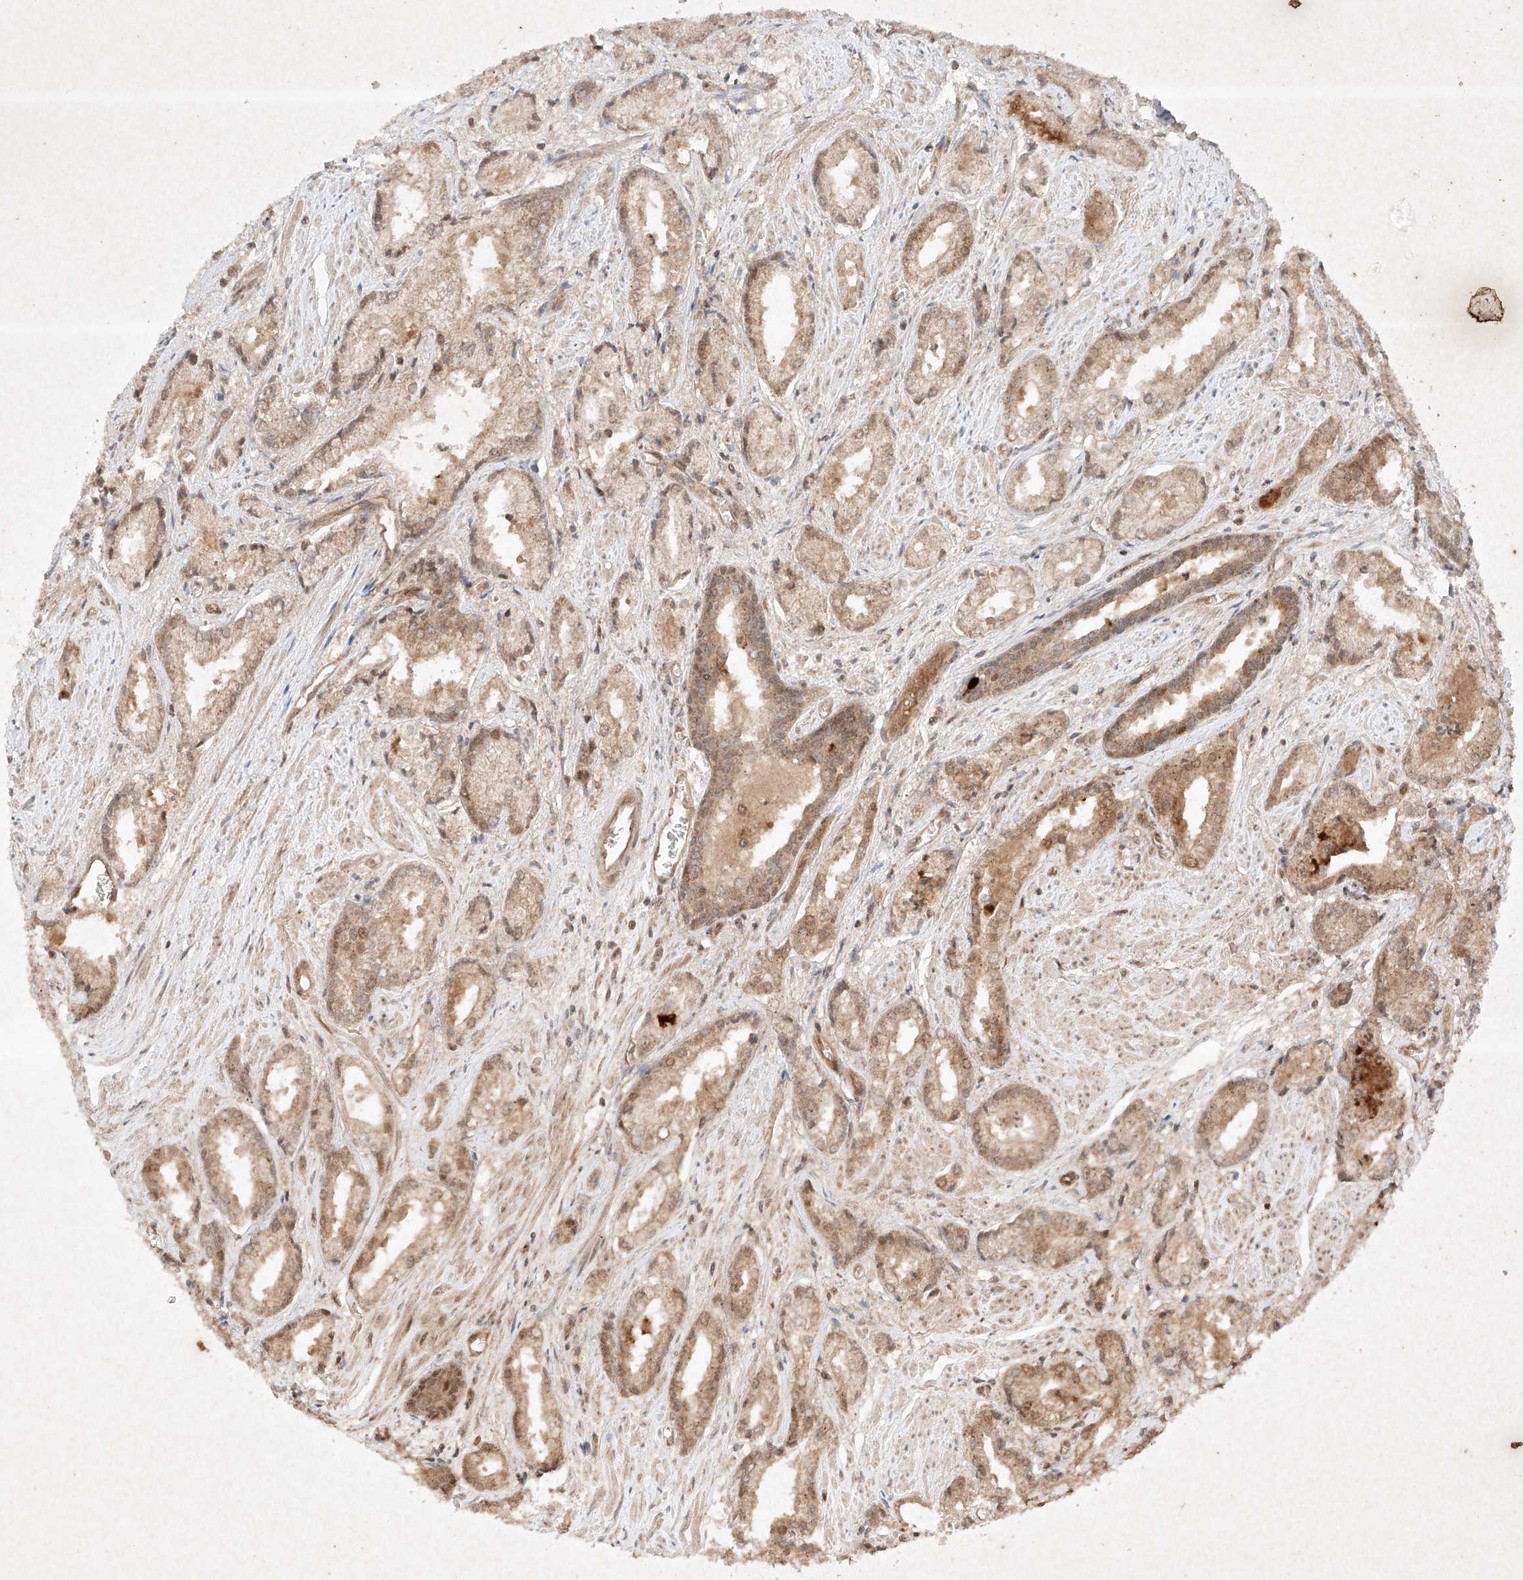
{"staining": {"intensity": "moderate", "quantity": ">75%", "location": "cytoplasmic/membranous,nuclear"}, "tissue": "prostate cancer", "cell_type": "Tumor cells", "image_type": "cancer", "snomed": [{"axis": "morphology", "description": "Adenocarcinoma, Low grade"}, {"axis": "topography", "description": "Prostate"}], "caption": "Brown immunohistochemical staining in prostate cancer displays moderate cytoplasmic/membranous and nuclear expression in about >75% of tumor cells. (DAB IHC with brightfield microscopy, high magnification).", "gene": "RNF31", "patient": {"sex": "male", "age": 54}}